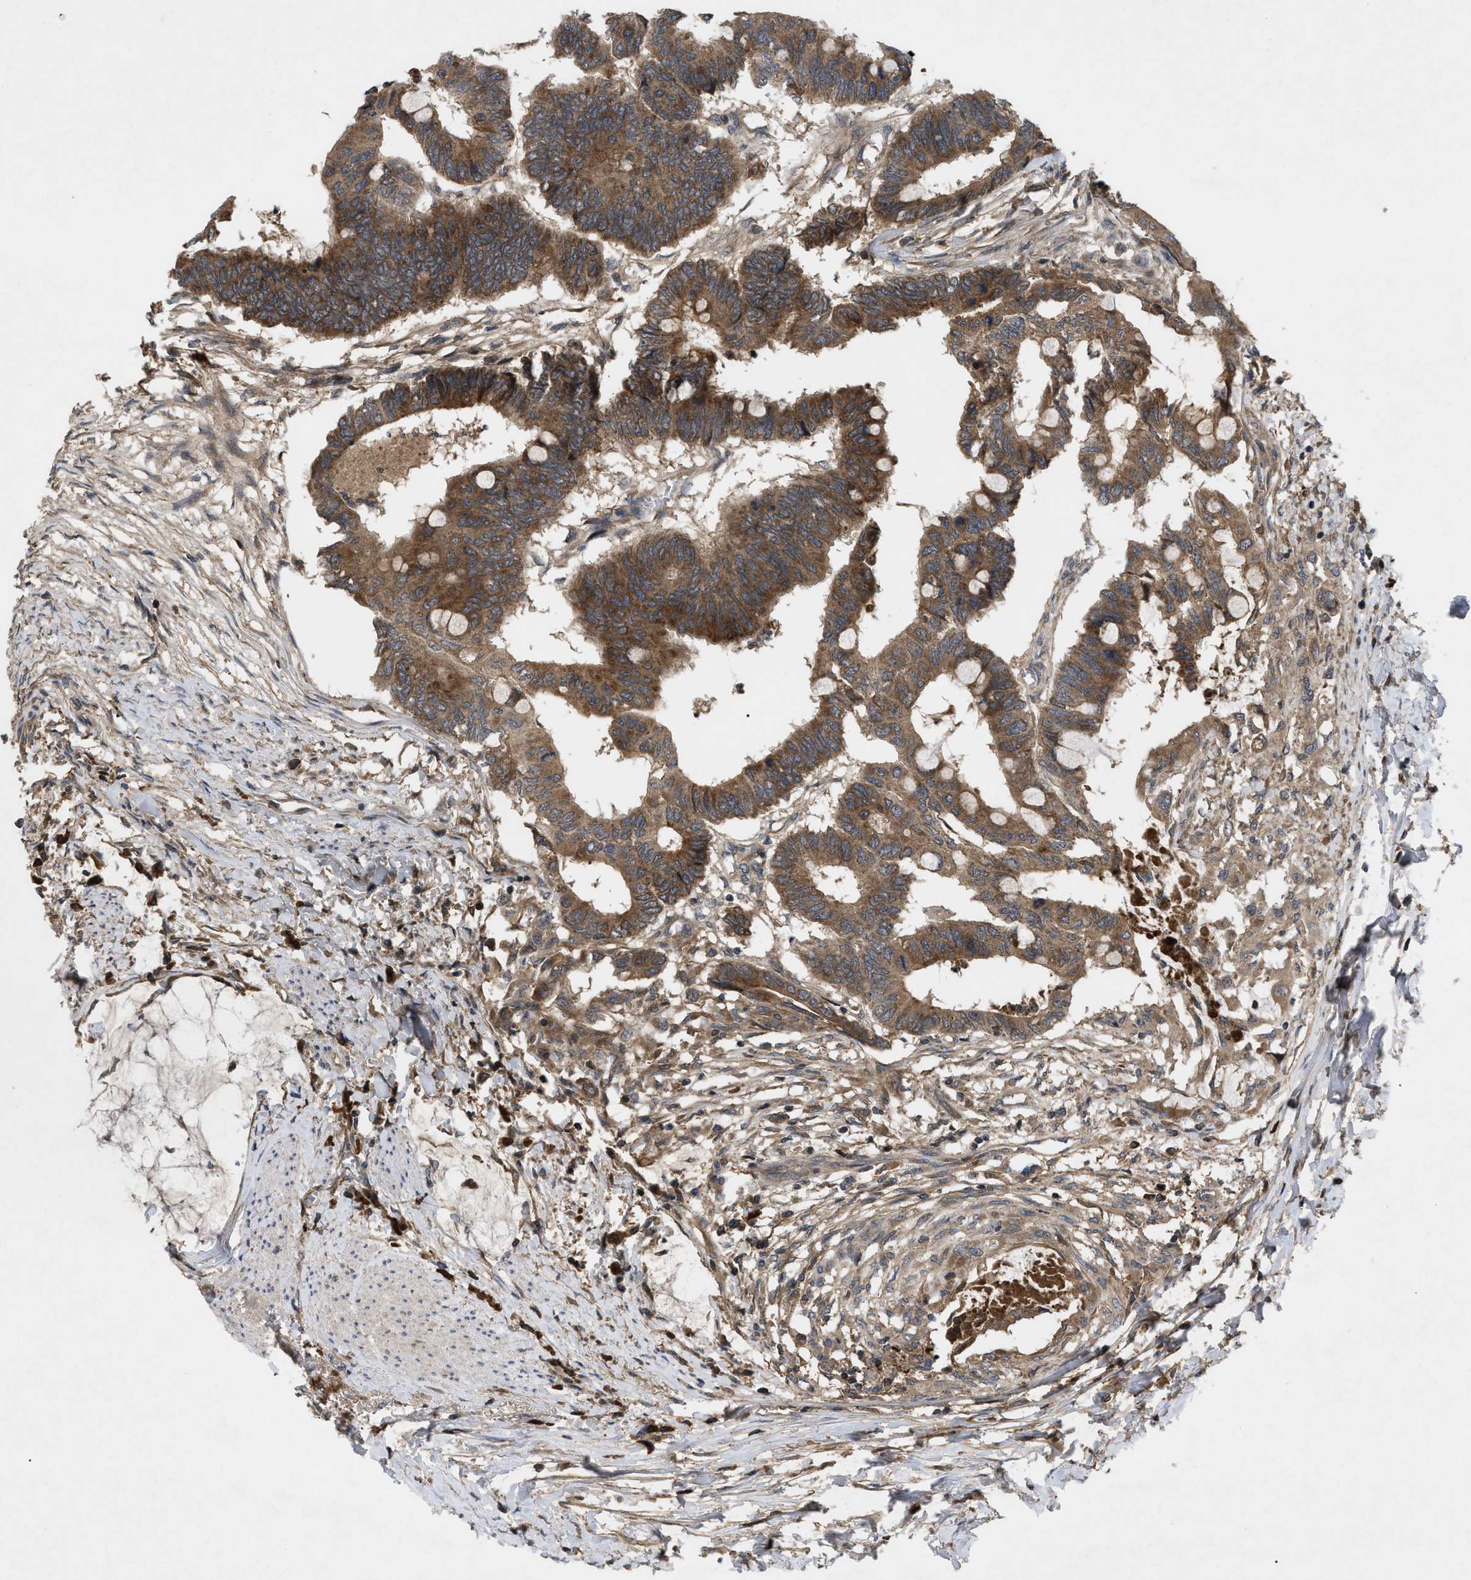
{"staining": {"intensity": "moderate", "quantity": ">75%", "location": "cytoplasmic/membranous"}, "tissue": "colorectal cancer", "cell_type": "Tumor cells", "image_type": "cancer", "snomed": [{"axis": "morphology", "description": "Normal tissue, NOS"}, {"axis": "morphology", "description": "Adenocarcinoma, NOS"}, {"axis": "topography", "description": "Rectum"}, {"axis": "topography", "description": "Peripheral nerve tissue"}], "caption": "Brown immunohistochemical staining in colorectal cancer exhibits moderate cytoplasmic/membranous positivity in approximately >75% of tumor cells. (IHC, brightfield microscopy, high magnification).", "gene": "RAB2A", "patient": {"sex": "male", "age": 92}}